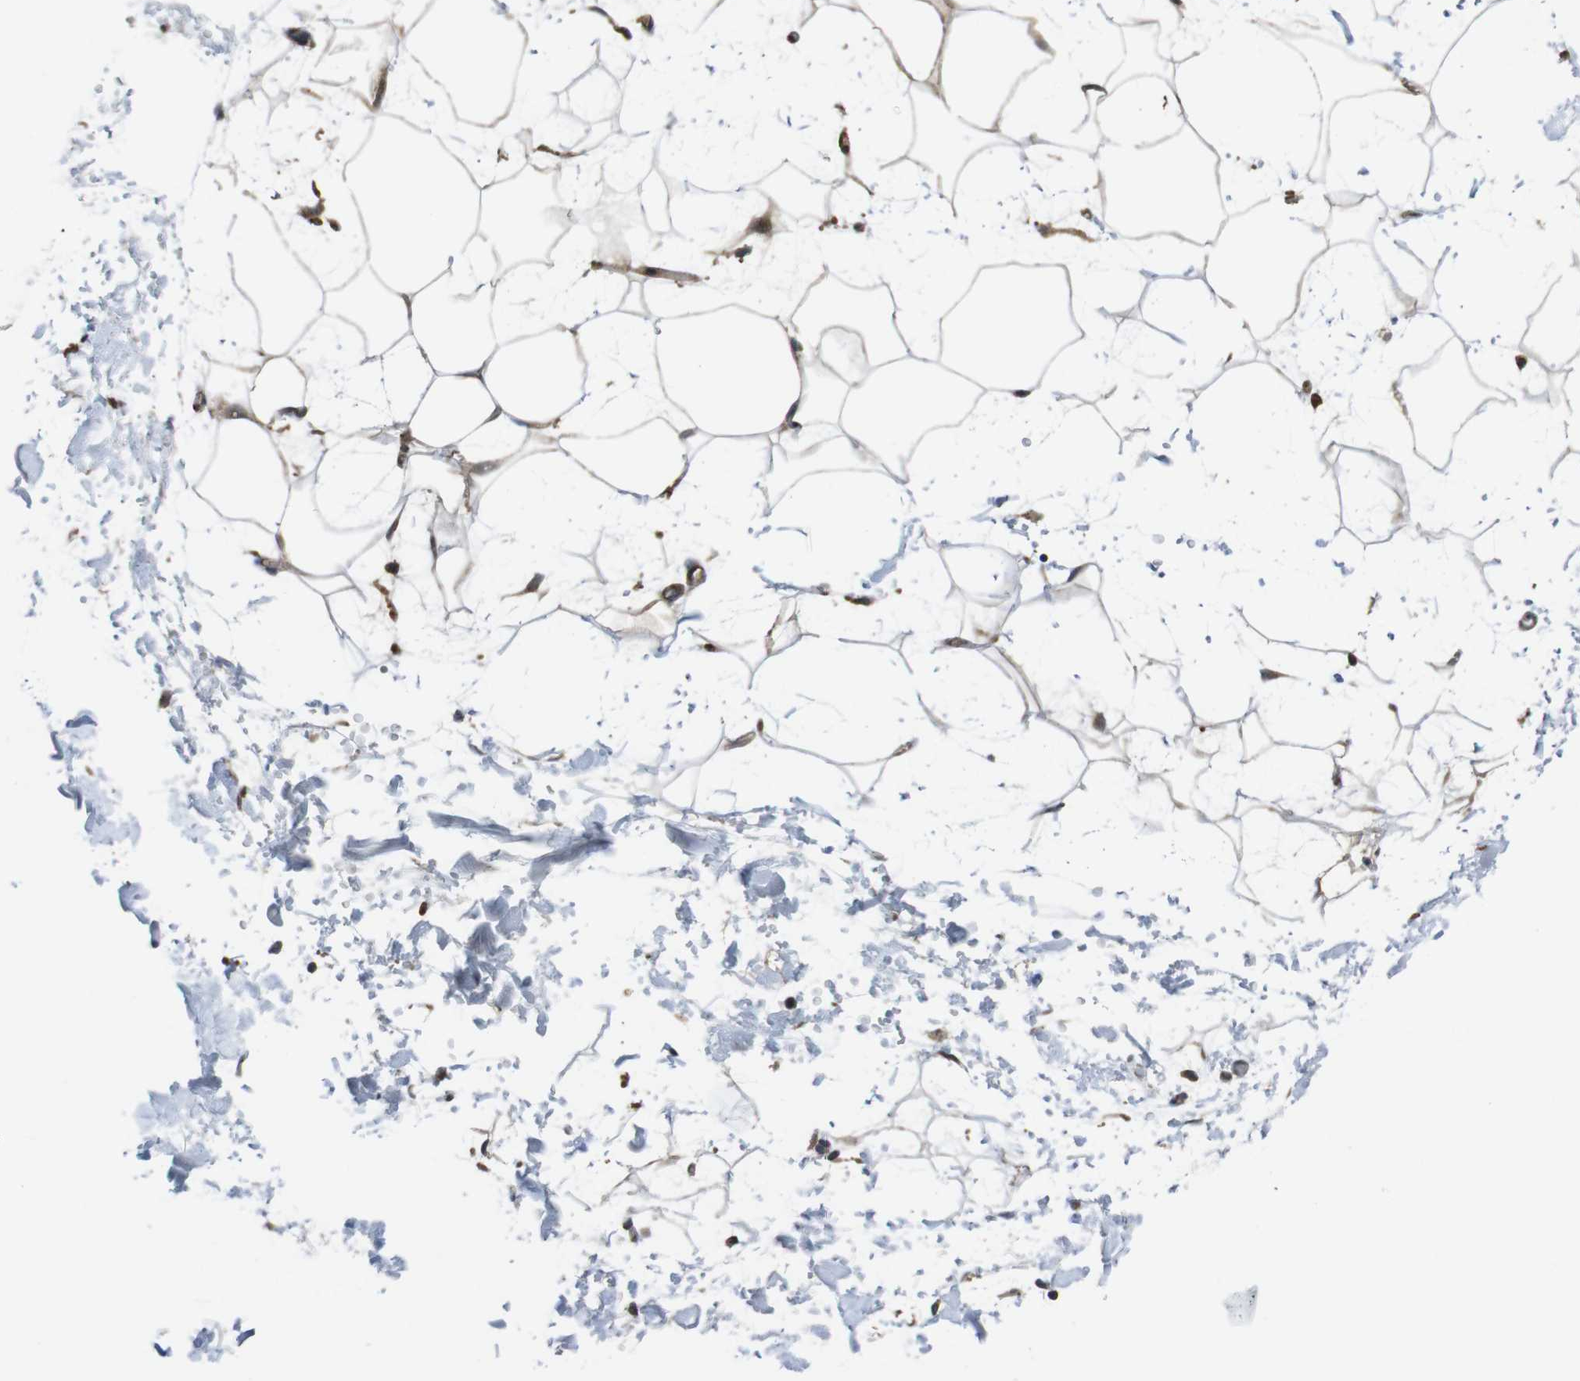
{"staining": {"intensity": "moderate", "quantity": "25%-75%", "location": "cytoplasmic/membranous"}, "tissue": "adipose tissue", "cell_type": "Adipocytes", "image_type": "normal", "snomed": [{"axis": "morphology", "description": "Normal tissue, NOS"}, {"axis": "topography", "description": "Soft tissue"}], "caption": "Approximately 25%-75% of adipocytes in benign human adipose tissue display moderate cytoplasmic/membranous protein expression as visualized by brown immunohistochemical staining.", "gene": "SLC22A23", "patient": {"sex": "male", "age": 72}}